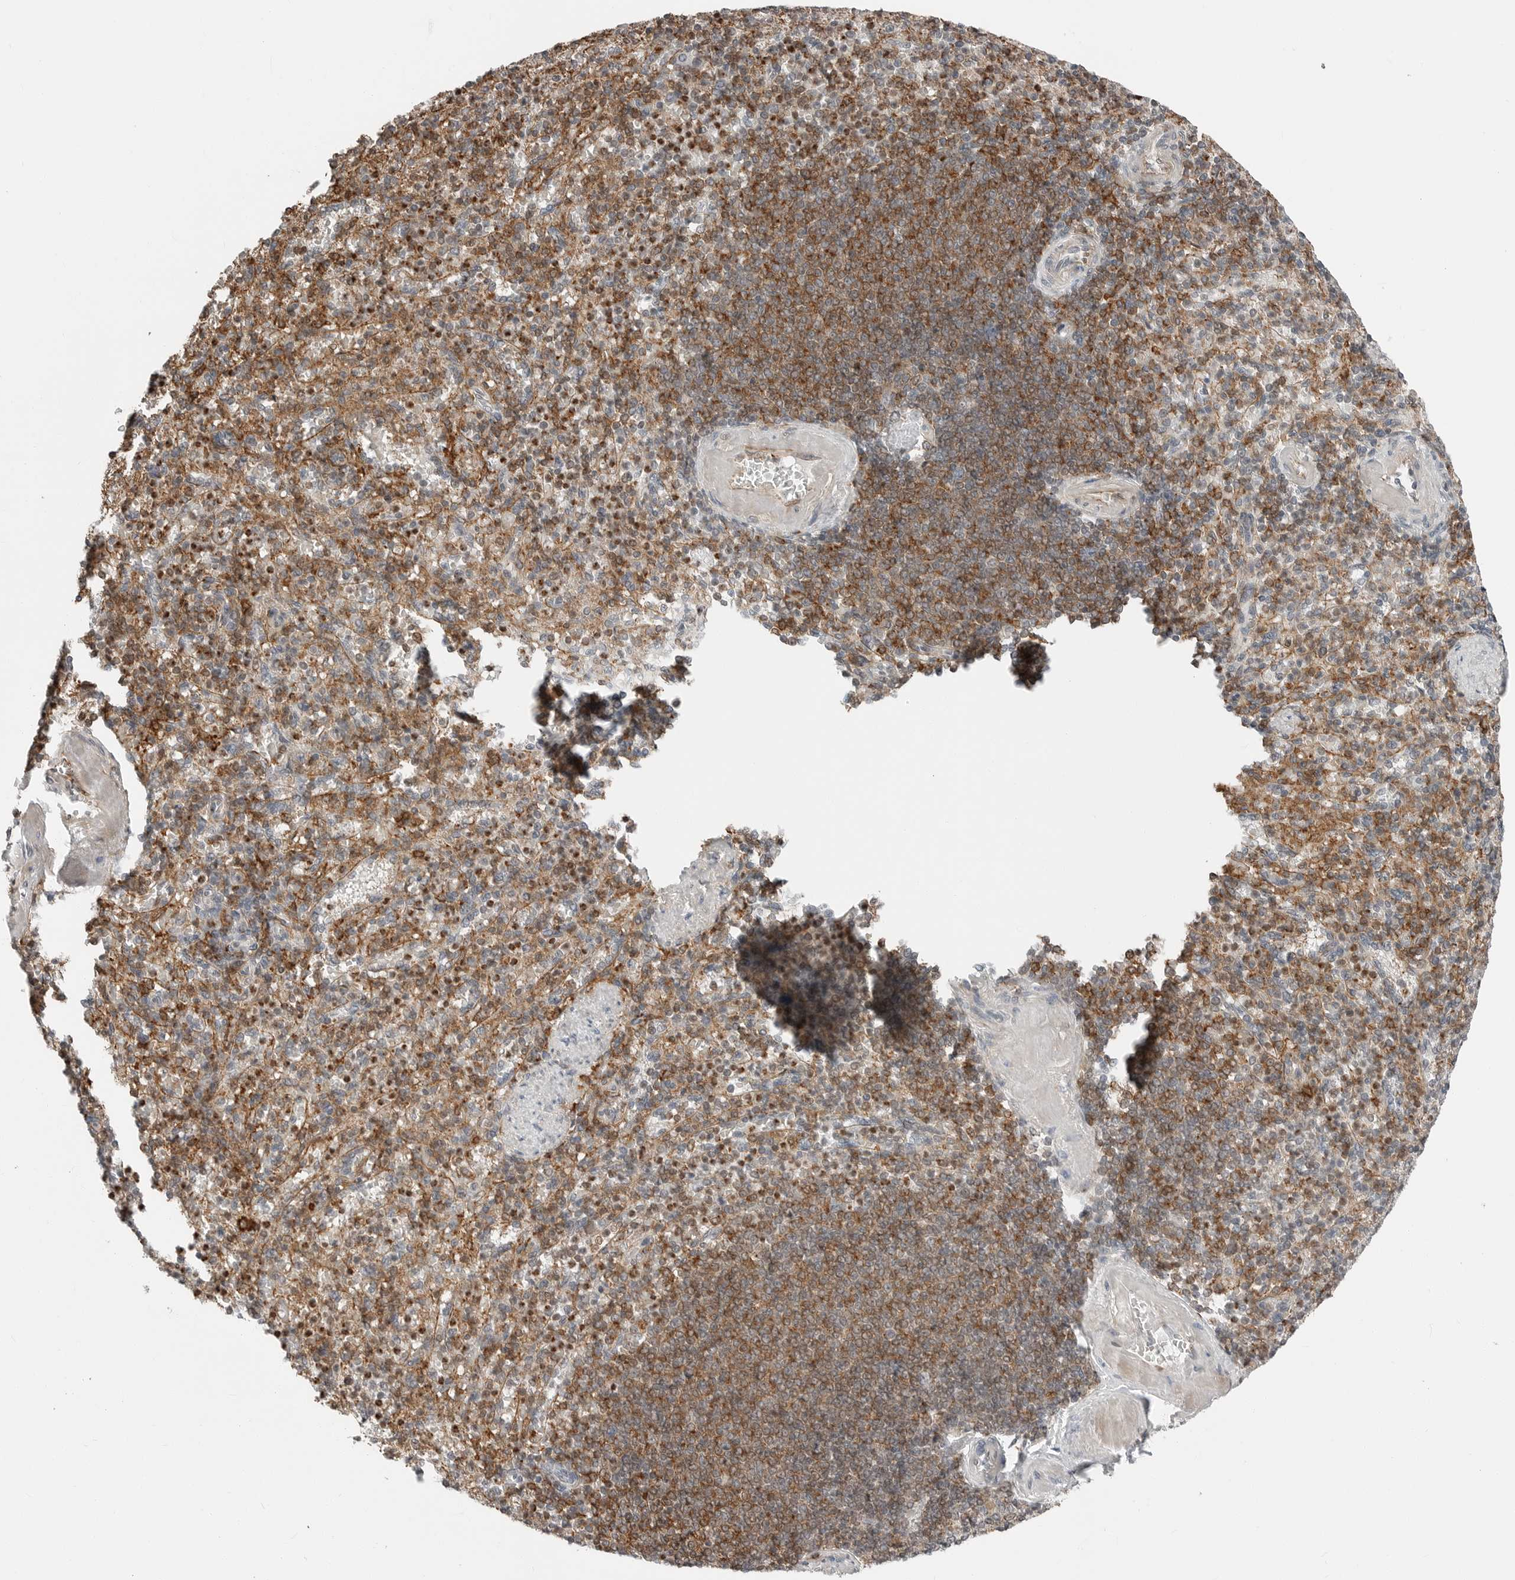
{"staining": {"intensity": "moderate", "quantity": "25%-75%", "location": "cytoplasmic/membranous"}, "tissue": "spleen", "cell_type": "Cells in red pulp", "image_type": "normal", "snomed": [{"axis": "morphology", "description": "Normal tissue, NOS"}, {"axis": "topography", "description": "Spleen"}], "caption": "Spleen stained with DAB immunohistochemistry (IHC) displays medium levels of moderate cytoplasmic/membranous staining in approximately 25%-75% of cells in red pulp. Immunohistochemistry stains the protein in brown and the nuclei are stained blue.", "gene": "LEFTY2", "patient": {"sex": "female", "age": 74}}